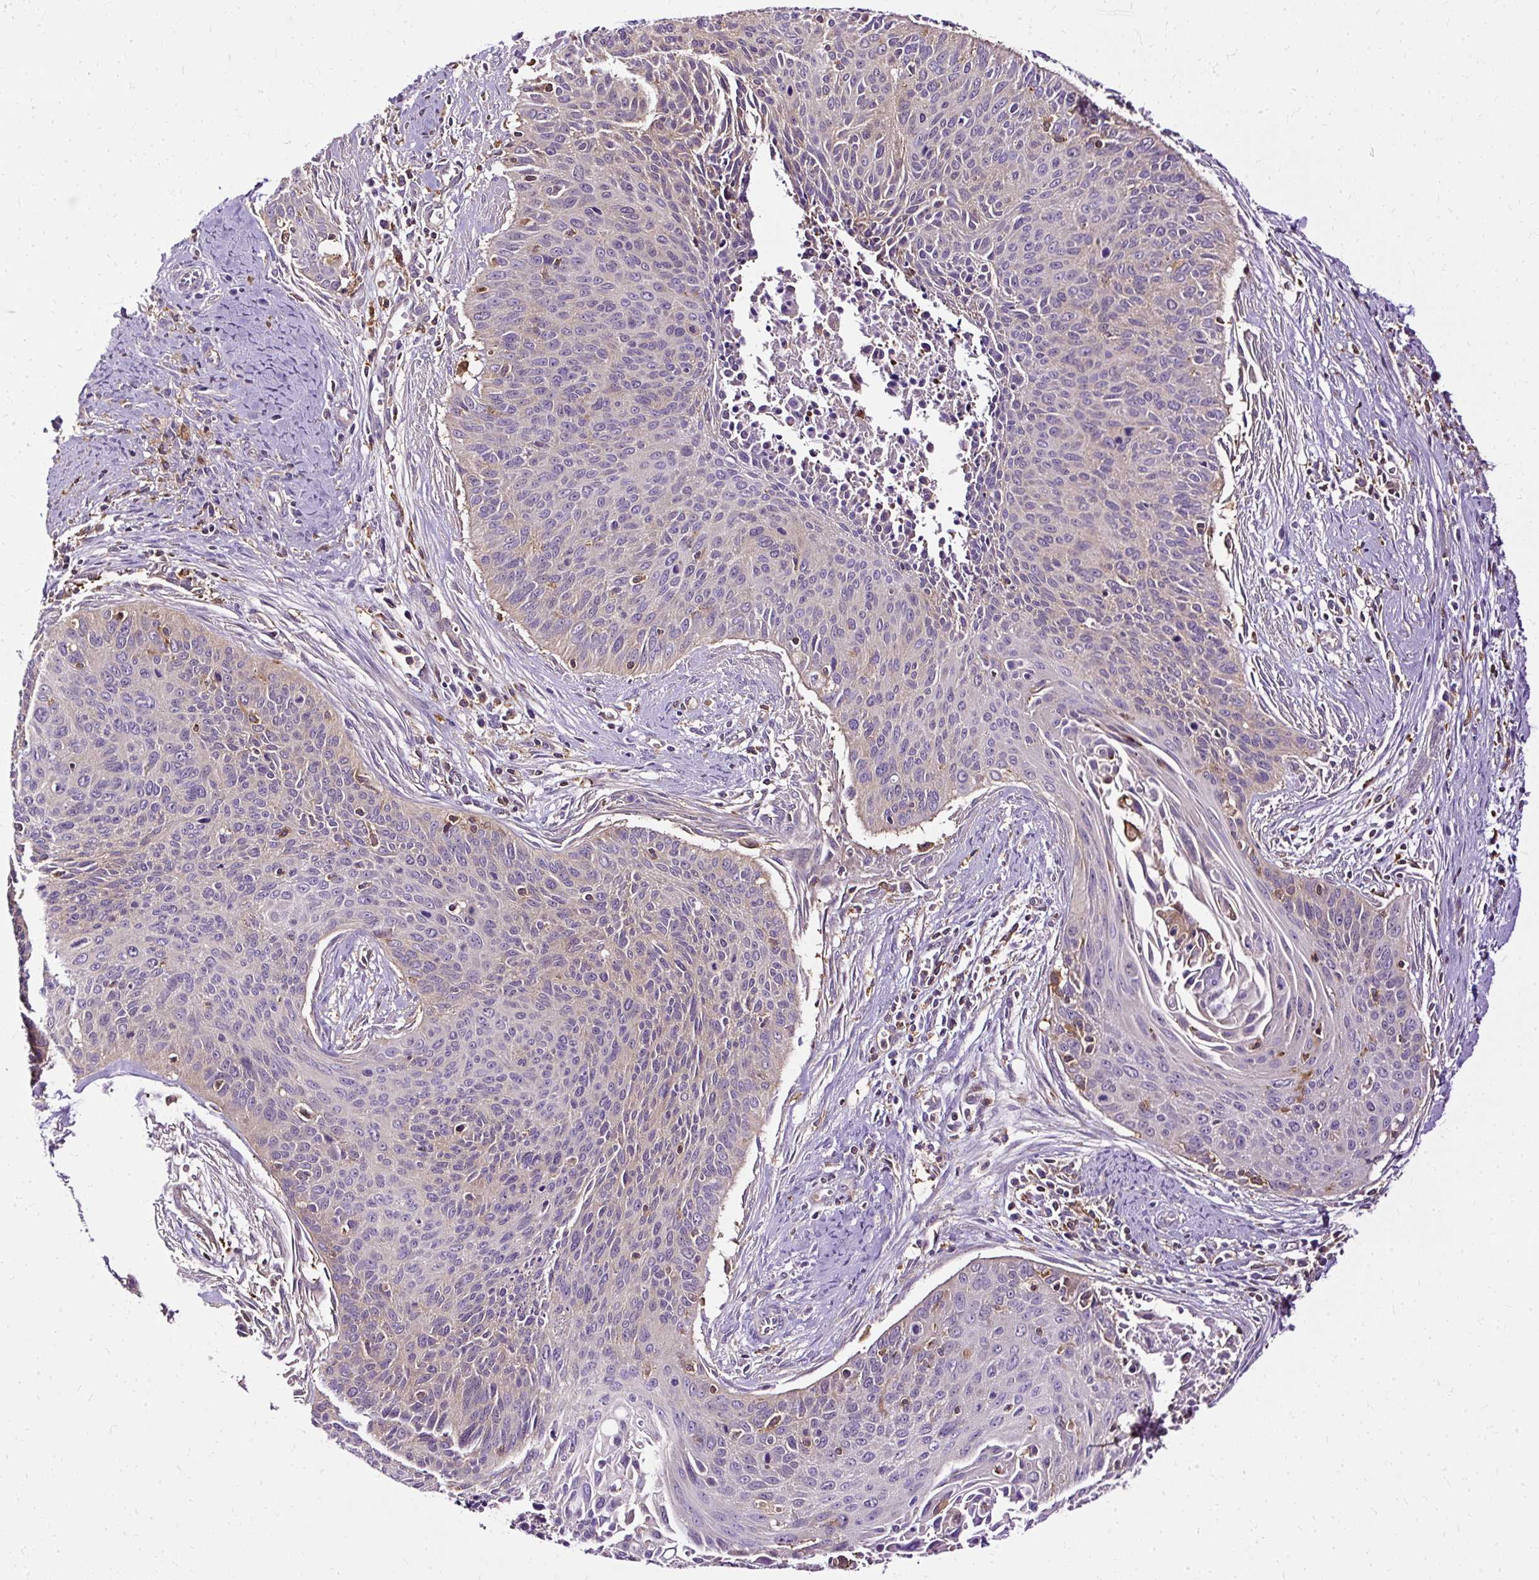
{"staining": {"intensity": "negative", "quantity": "none", "location": "none"}, "tissue": "cervical cancer", "cell_type": "Tumor cells", "image_type": "cancer", "snomed": [{"axis": "morphology", "description": "Squamous cell carcinoma, NOS"}, {"axis": "topography", "description": "Cervix"}], "caption": "There is no significant expression in tumor cells of cervical cancer (squamous cell carcinoma). (DAB immunohistochemistry, high magnification).", "gene": "TWF2", "patient": {"sex": "female", "age": 55}}